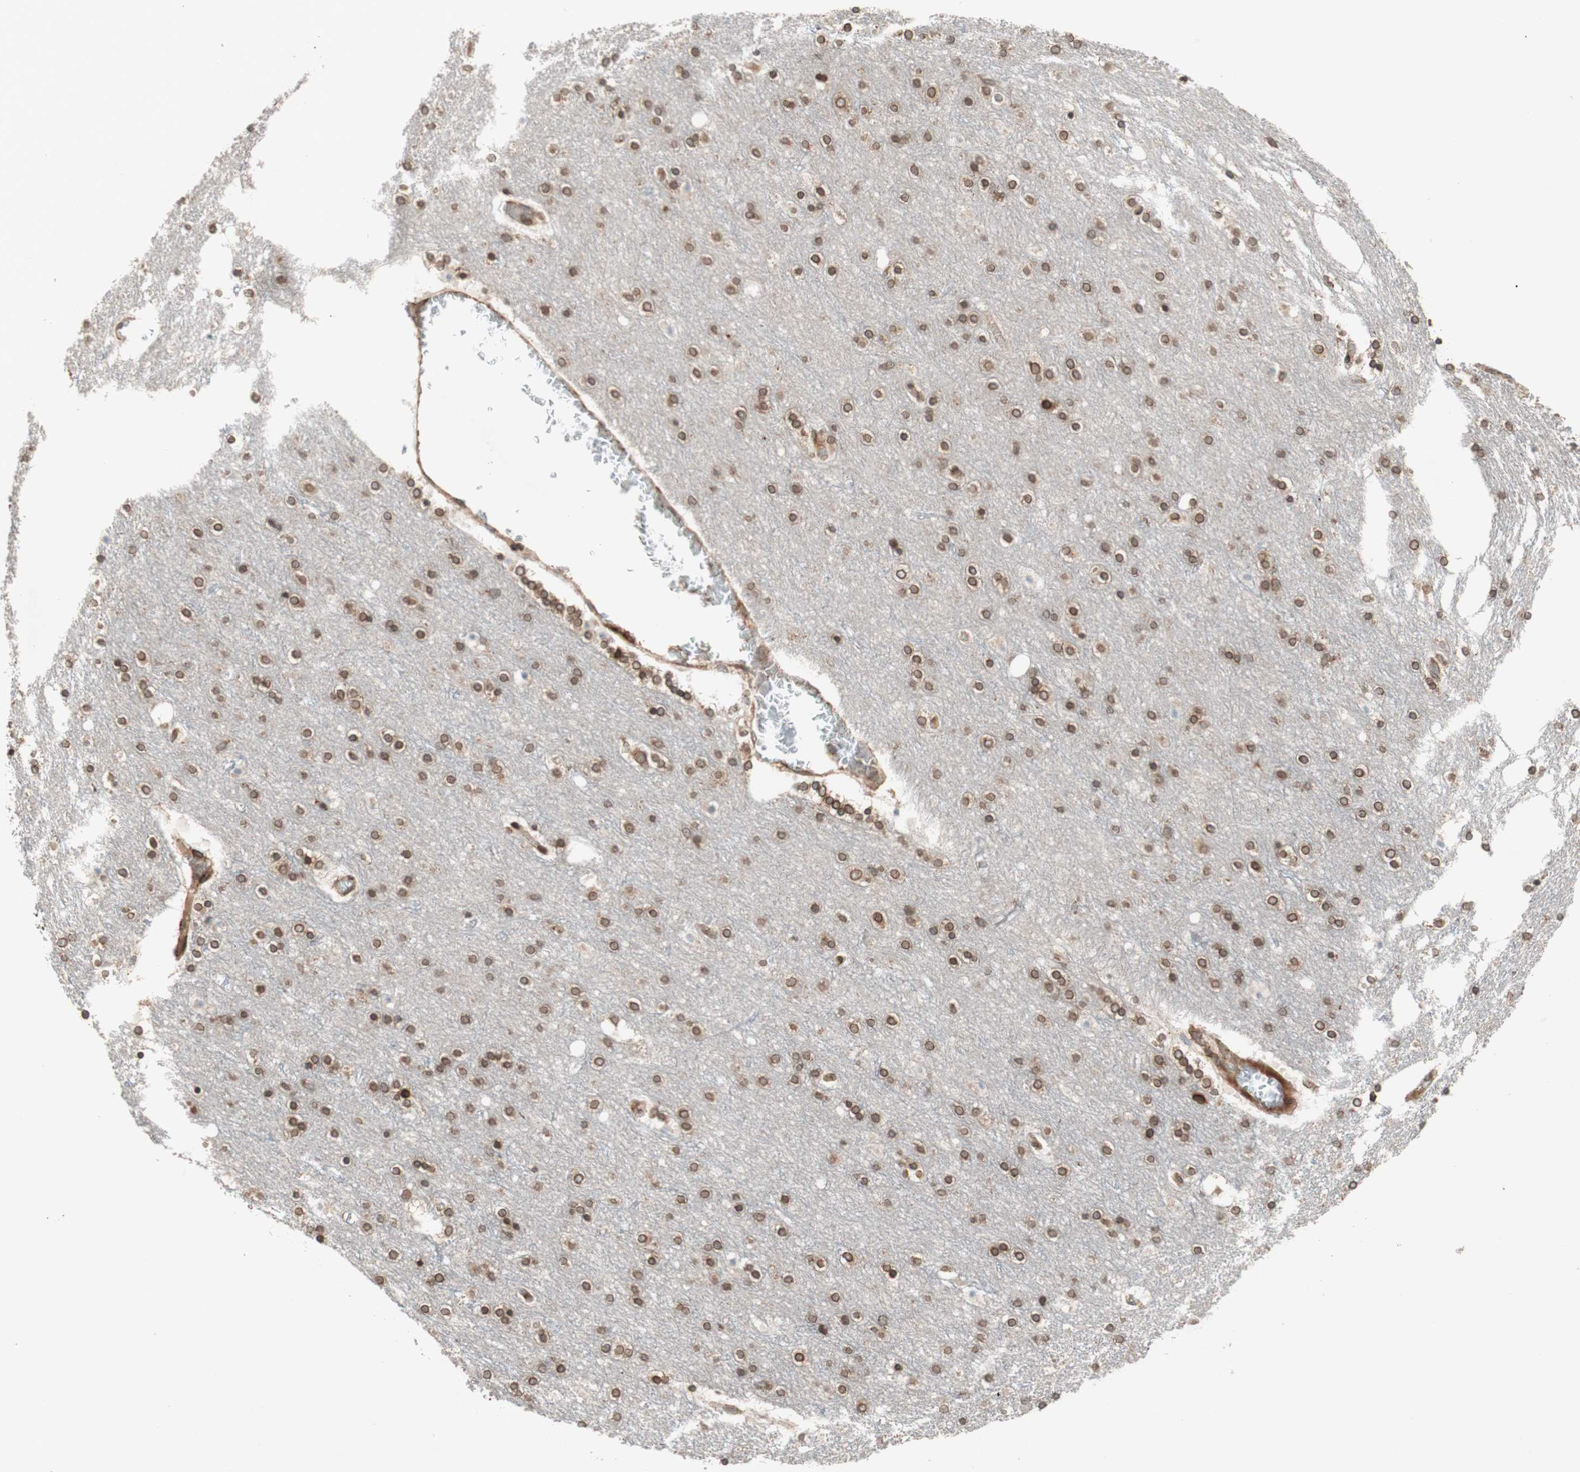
{"staining": {"intensity": "moderate", "quantity": ">75%", "location": "cytoplasmic/membranous,nuclear"}, "tissue": "cerebral cortex", "cell_type": "Endothelial cells", "image_type": "normal", "snomed": [{"axis": "morphology", "description": "Normal tissue, NOS"}, {"axis": "topography", "description": "Cerebral cortex"}], "caption": "The histopathology image reveals a brown stain indicating the presence of a protein in the cytoplasmic/membranous,nuclear of endothelial cells in cerebral cortex.", "gene": "NUP62", "patient": {"sex": "female", "age": 54}}